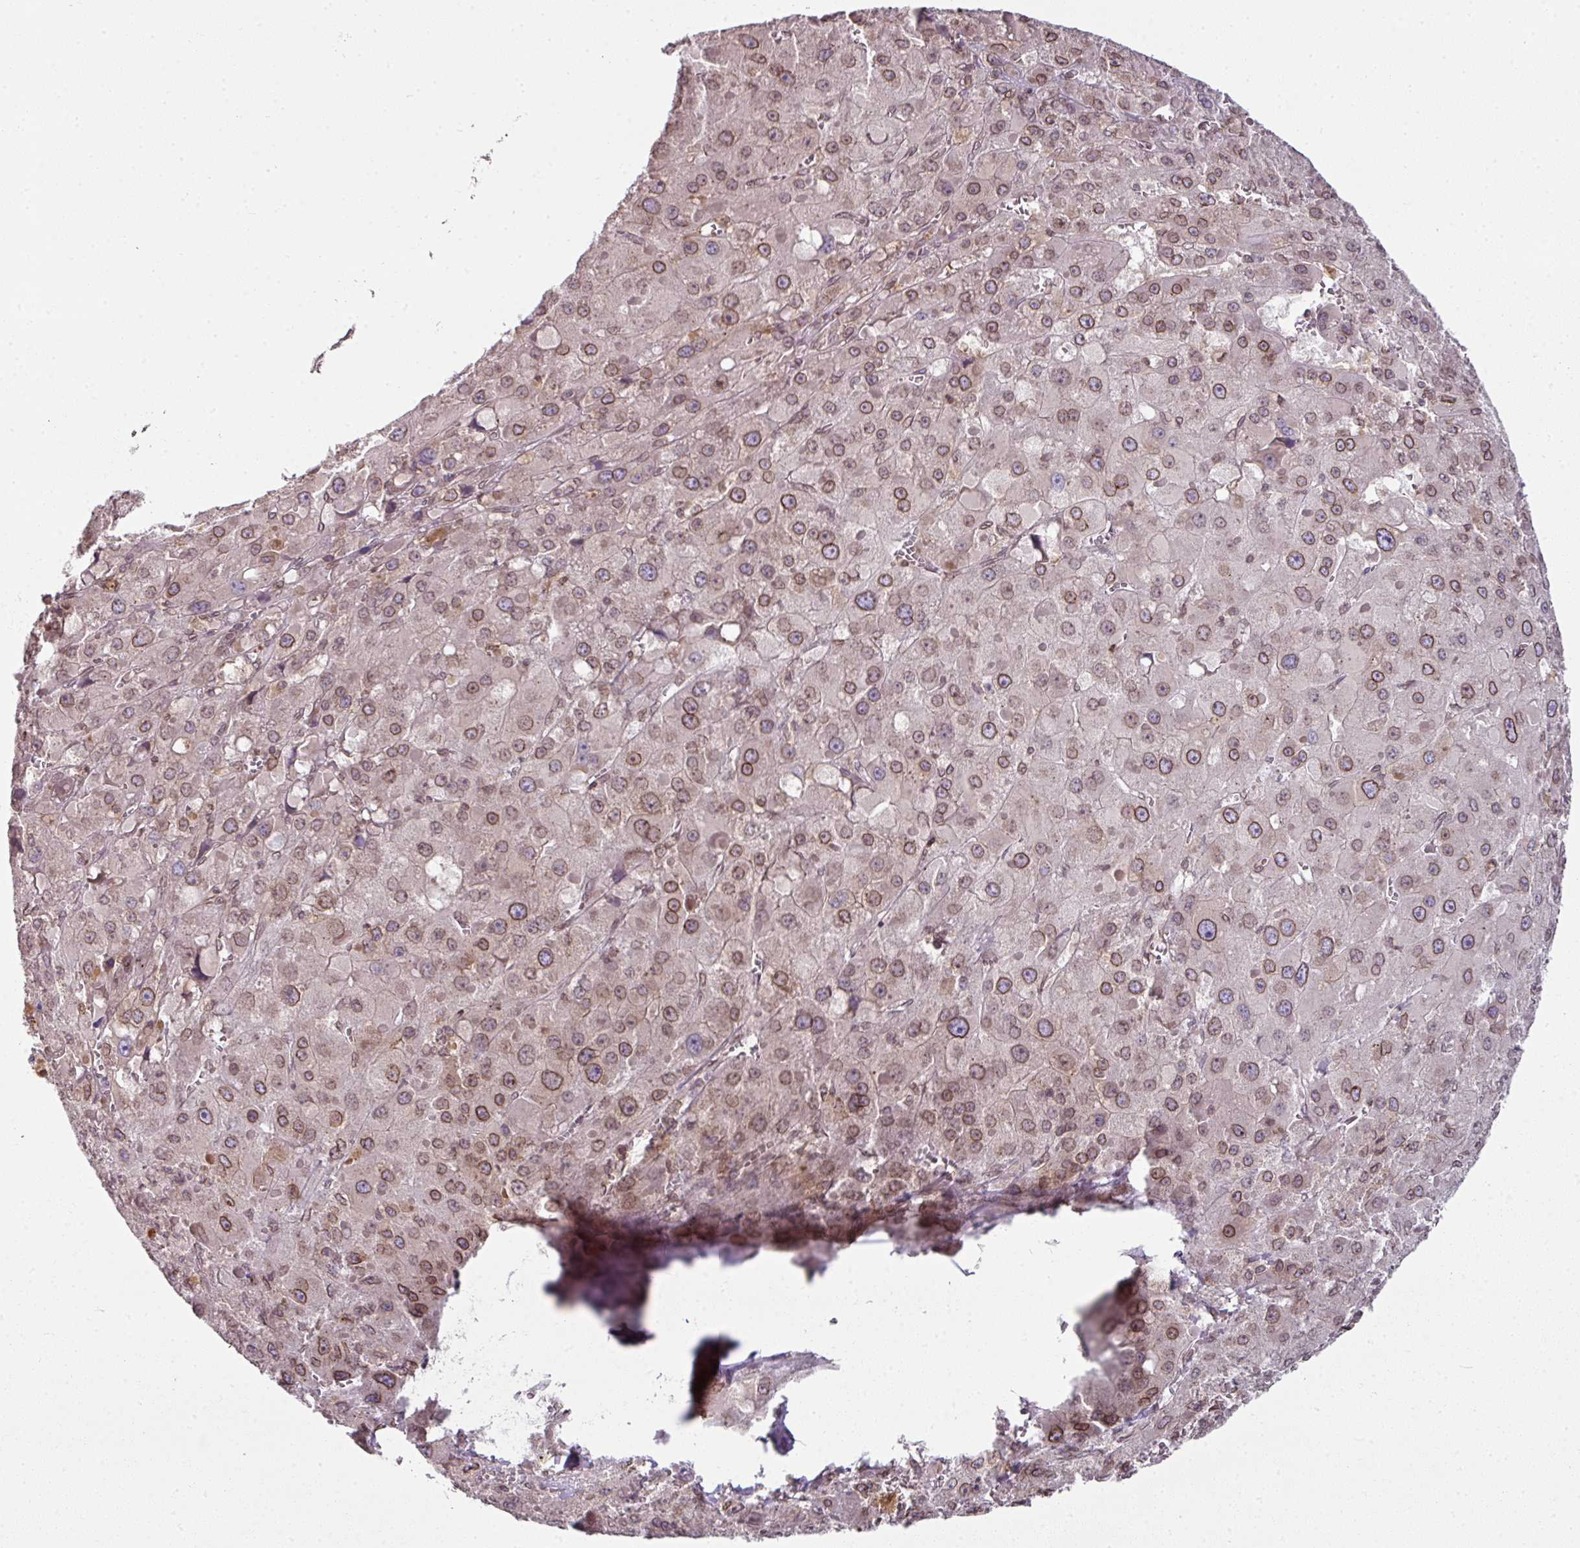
{"staining": {"intensity": "moderate", "quantity": ">75%", "location": "cytoplasmic/membranous,nuclear"}, "tissue": "liver cancer", "cell_type": "Tumor cells", "image_type": "cancer", "snomed": [{"axis": "morphology", "description": "Carcinoma, Hepatocellular, NOS"}, {"axis": "topography", "description": "Liver"}], "caption": "Immunohistochemical staining of liver cancer (hepatocellular carcinoma) exhibits moderate cytoplasmic/membranous and nuclear protein expression in approximately >75% of tumor cells. The protein of interest is stained brown, and the nuclei are stained in blue (DAB (3,3'-diaminobenzidine) IHC with brightfield microscopy, high magnification).", "gene": "RANGAP1", "patient": {"sex": "female", "age": 73}}